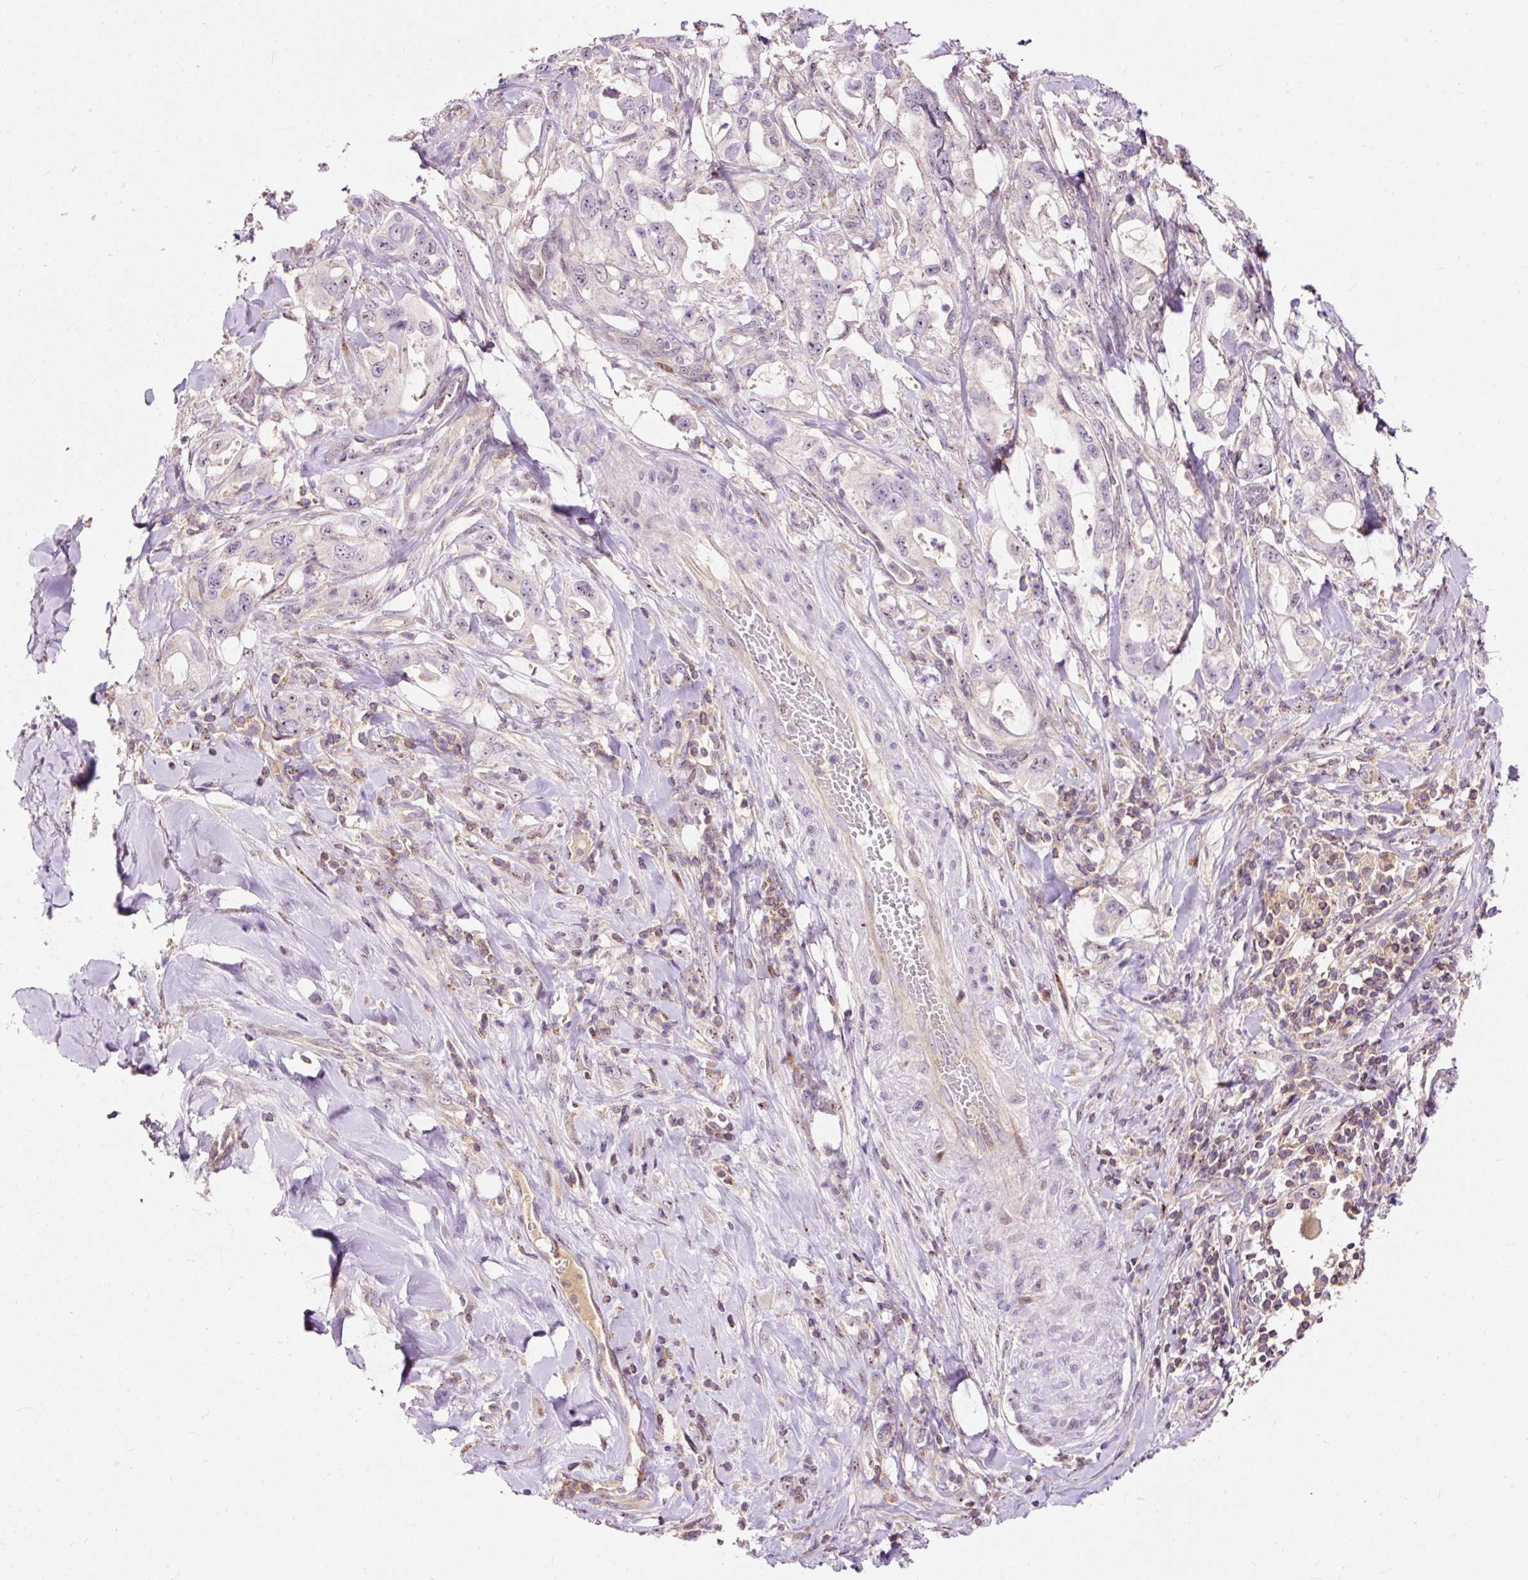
{"staining": {"intensity": "negative", "quantity": "none", "location": "none"}, "tissue": "pancreatic cancer", "cell_type": "Tumor cells", "image_type": "cancer", "snomed": [{"axis": "morphology", "description": "Adenocarcinoma, NOS"}, {"axis": "topography", "description": "Pancreas"}], "caption": "IHC micrograph of neoplastic tissue: adenocarcinoma (pancreatic) stained with DAB (3,3'-diaminobenzidine) displays no significant protein staining in tumor cells.", "gene": "BOLA3", "patient": {"sex": "female", "age": 61}}